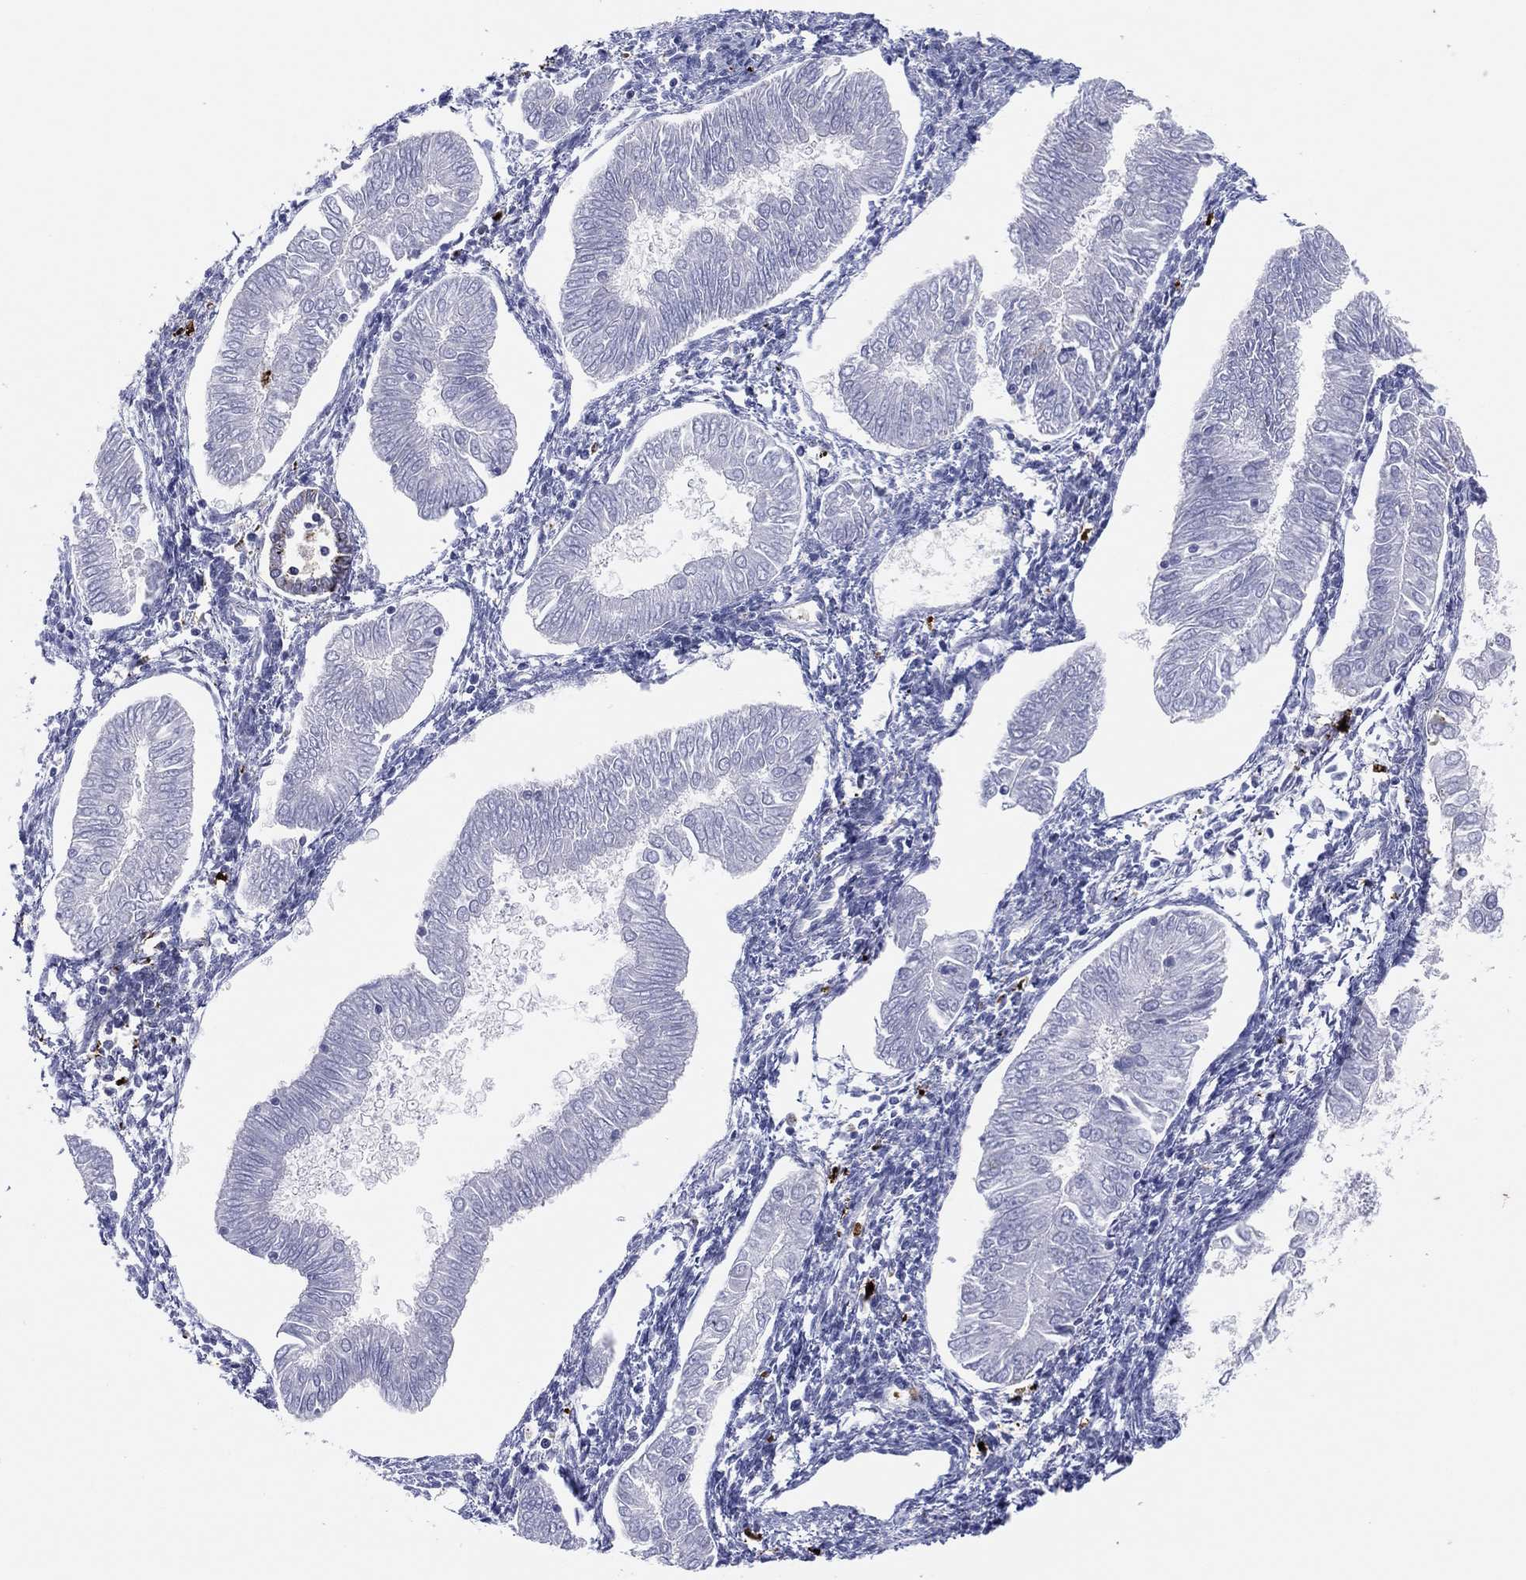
{"staining": {"intensity": "negative", "quantity": "none", "location": "none"}, "tissue": "endometrial cancer", "cell_type": "Tumor cells", "image_type": "cancer", "snomed": [{"axis": "morphology", "description": "Adenocarcinoma, NOS"}, {"axis": "topography", "description": "Endometrium"}], "caption": "Protein analysis of adenocarcinoma (endometrial) reveals no significant staining in tumor cells.", "gene": "PLAC8", "patient": {"sex": "female", "age": 53}}